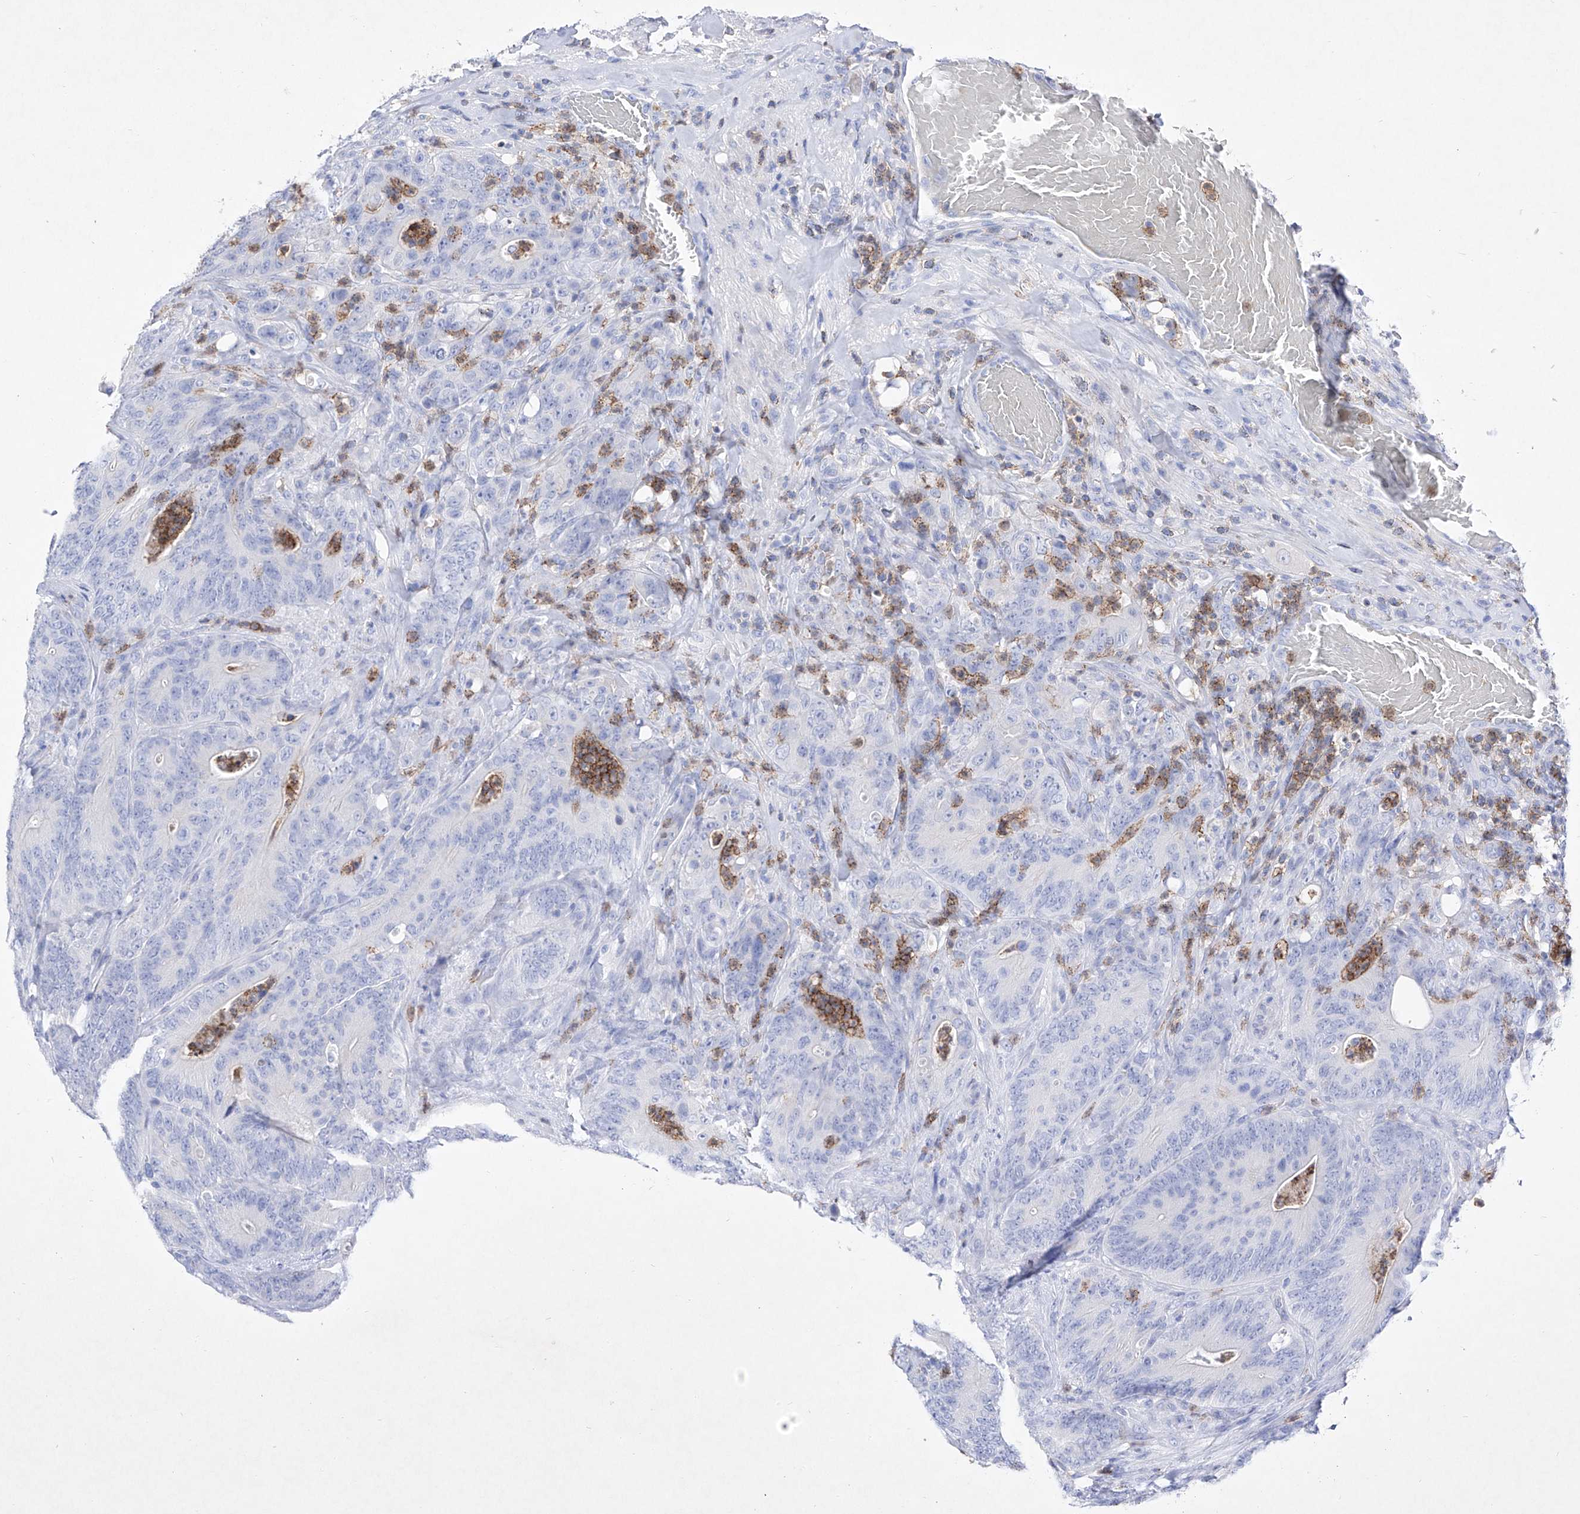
{"staining": {"intensity": "negative", "quantity": "none", "location": "none"}, "tissue": "colorectal cancer", "cell_type": "Tumor cells", "image_type": "cancer", "snomed": [{"axis": "morphology", "description": "Normal tissue, NOS"}, {"axis": "topography", "description": "Colon"}], "caption": "An immunohistochemistry image of colorectal cancer is shown. There is no staining in tumor cells of colorectal cancer. (Immunohistochemistry, brightfield microscopy, high magnification).", "gene": "TM7SF2", "patient": {"sex": "female", "age": 82}}